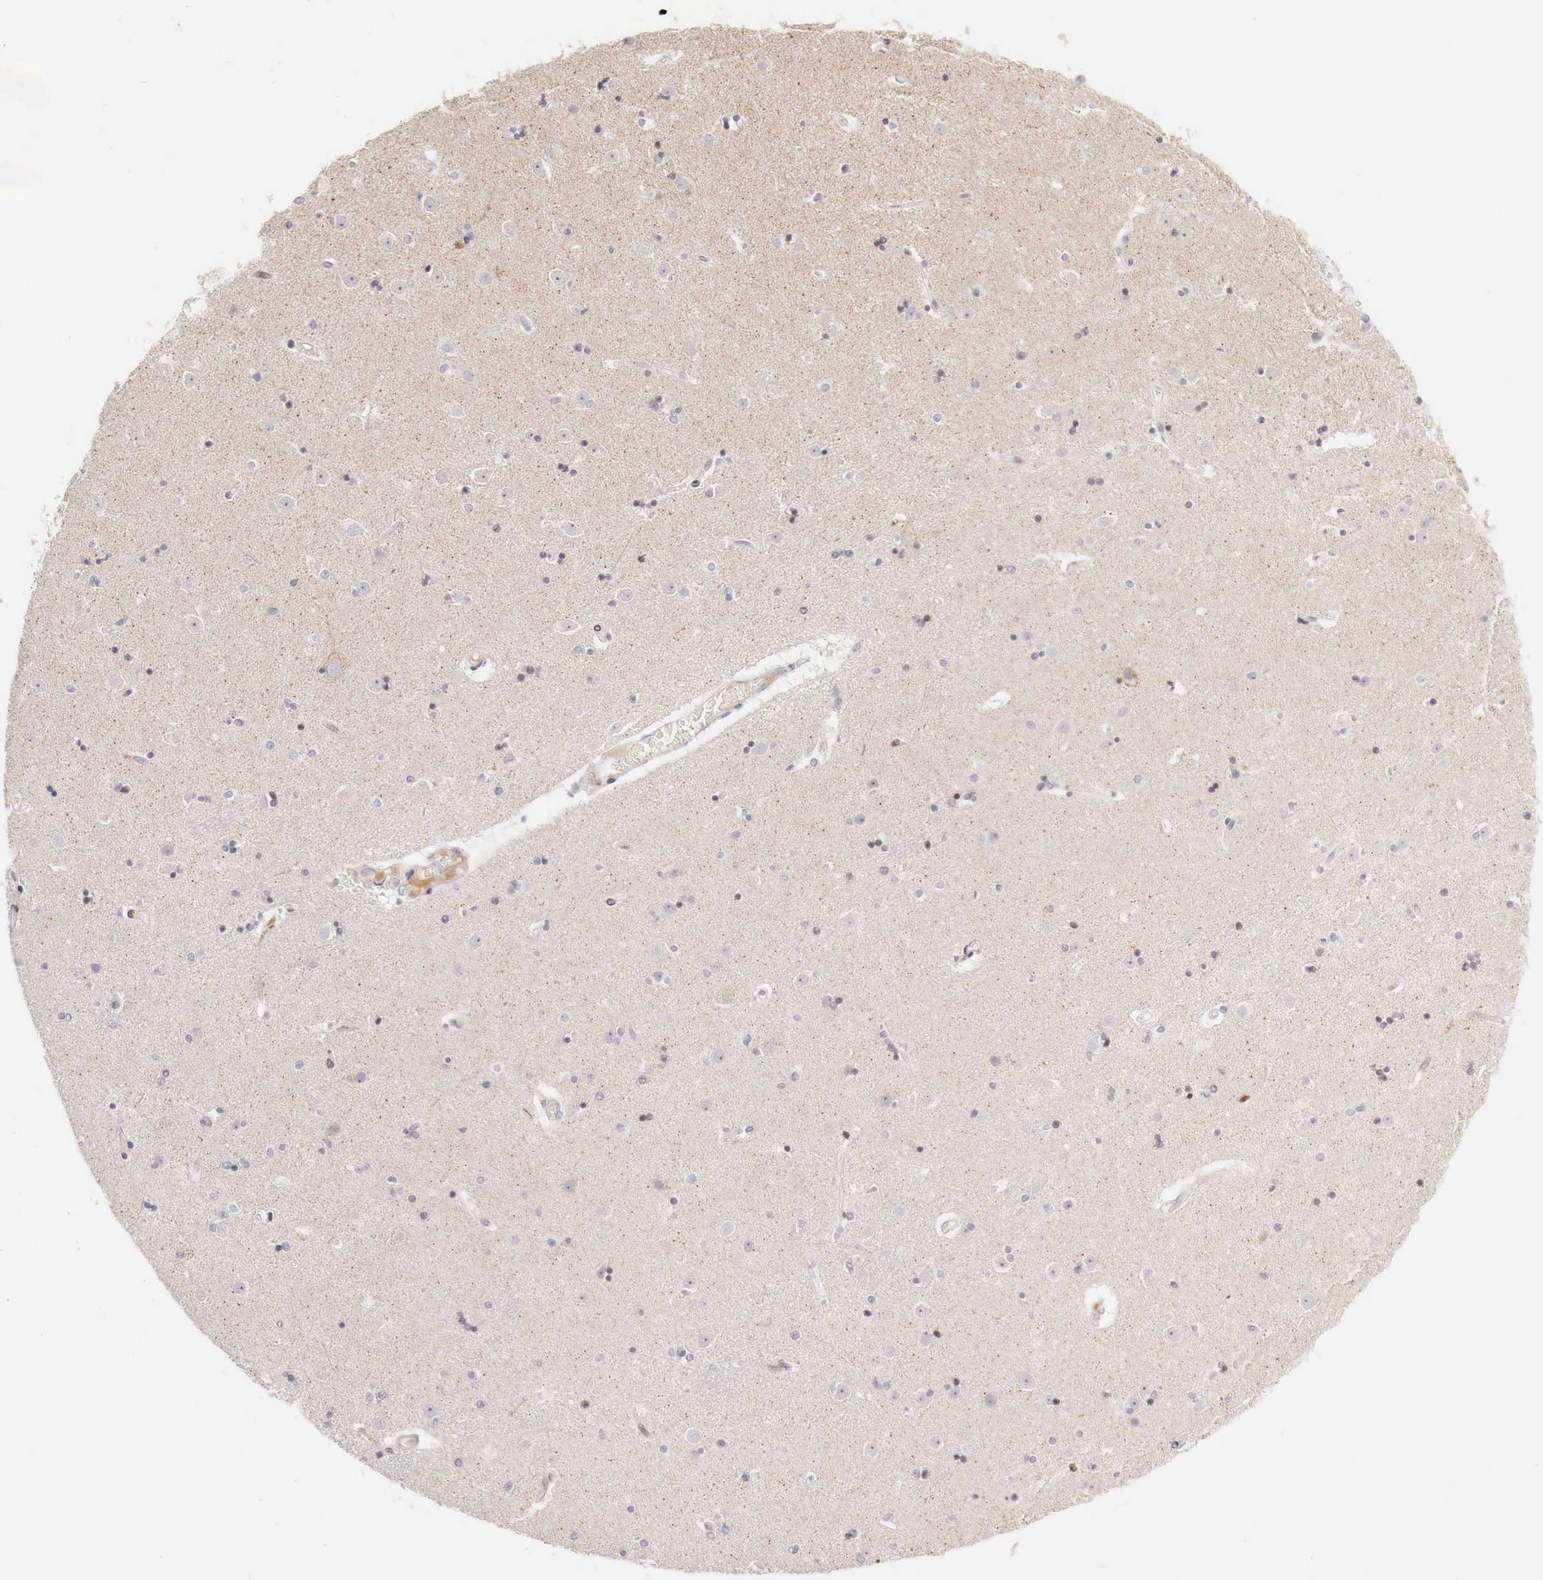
{"staining": {"intensity": "negative", "quantity": "none", "location": "none"}, "tissue": "caudate", "cell_type": "Glial cells", "image_type": "normal", "snomed": [{"axis": "morphology", "description": "Normal tissue, NOS"}, {"axis": "topography", "description": "Lateral ventricle wall"}], "caption": "This is an immunohistochemistry (IHC) photomicrograph of unremarkable caudate. There is no staining in glial cells.", "gene": "CLCN5", "patient": {"sex": "female", "age": 54}}